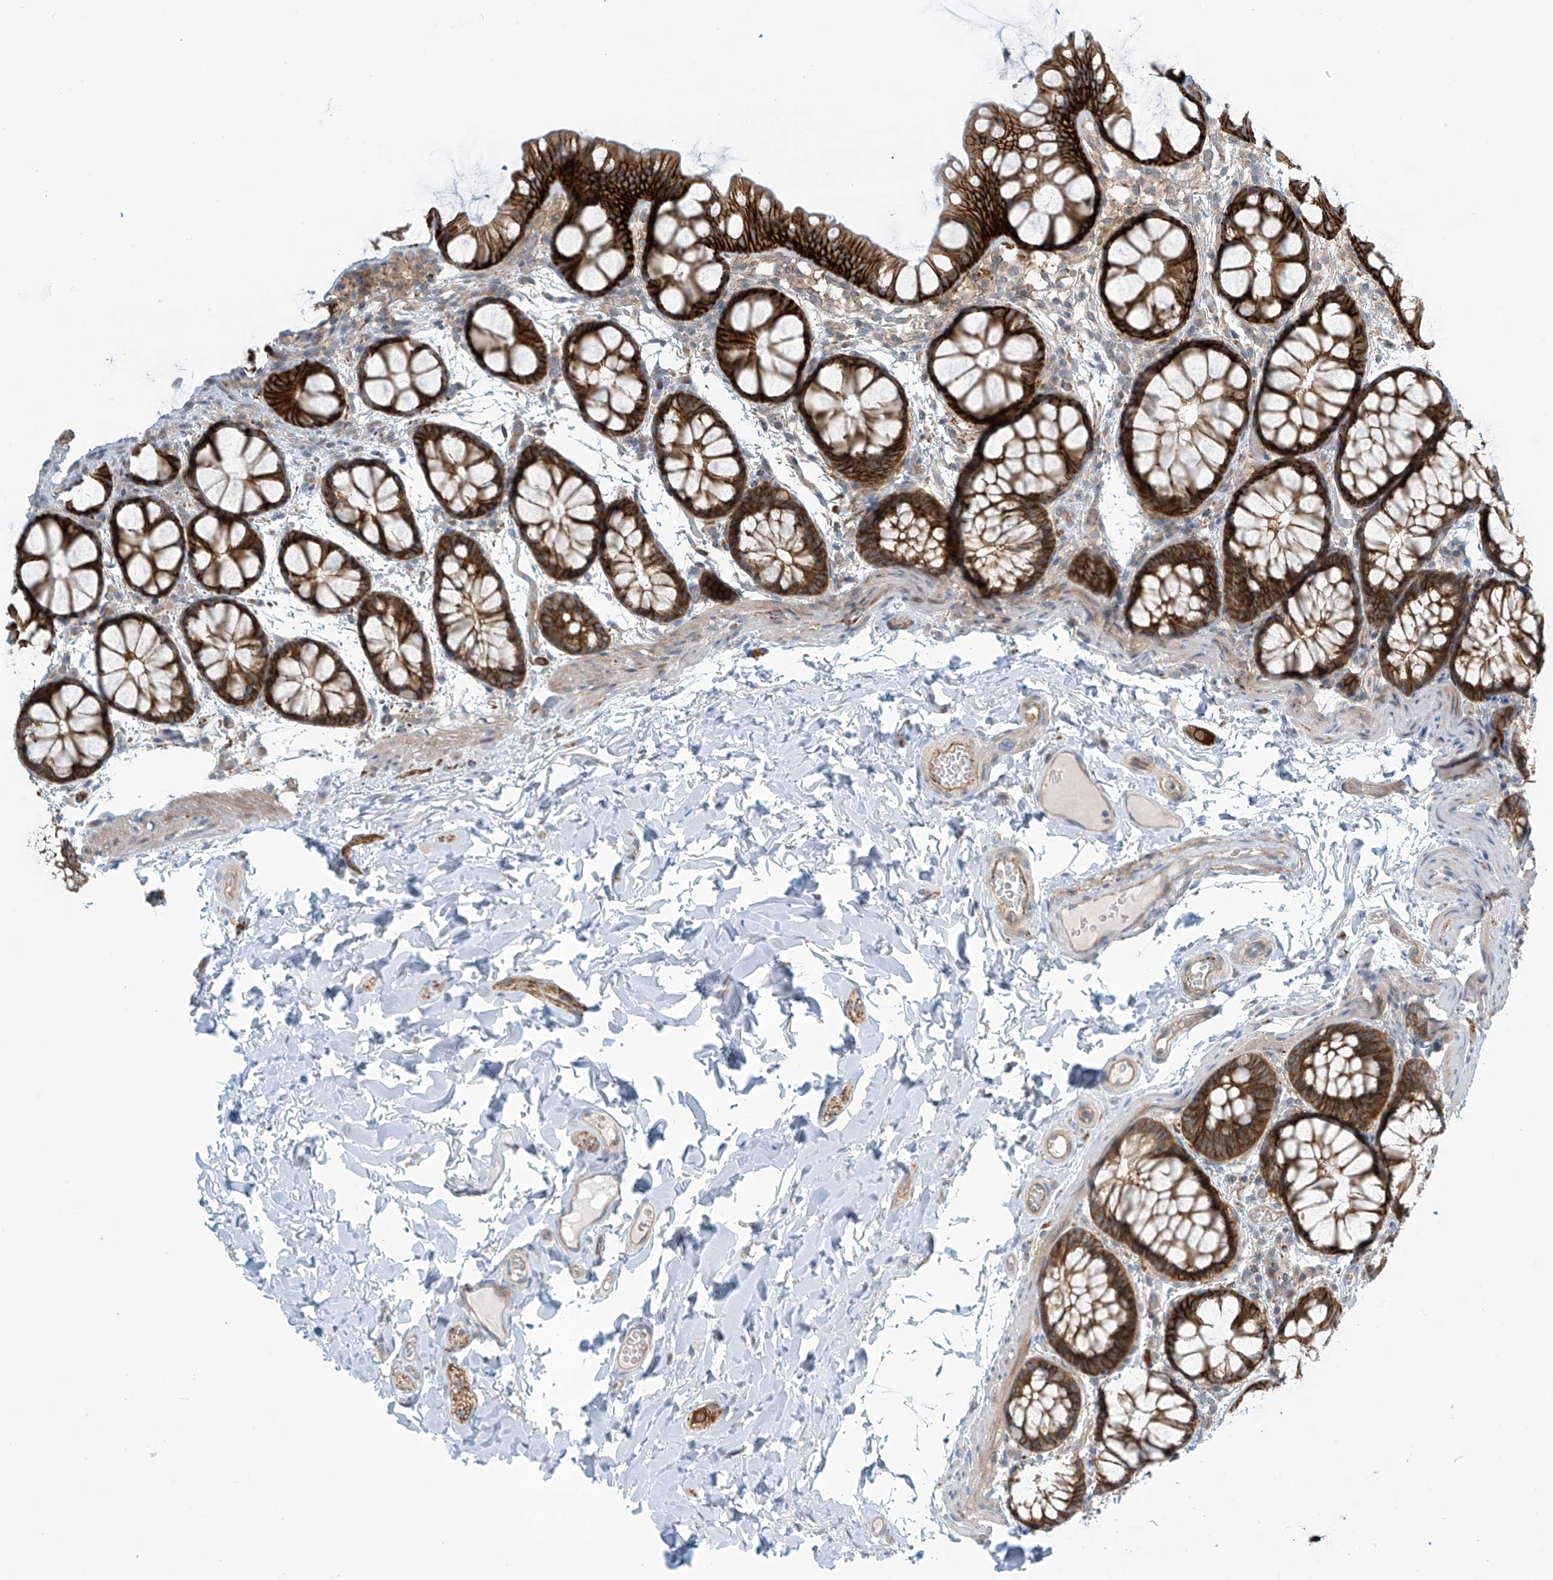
{"staining": {"intensity": "moderate", "quantity": "25%-75%", "location": "cytoplasmic/membranous"}, "tissue": "colon", "cell_type": "Endothelial cells", "image_type": "normal", "snomed": [{"axis": "morphology", "description": "Normal tissue, NOS"}, {"axis": "topography", "description": "Colon"}], "caption": "DAB (3,3'-diaminobenzidine) immunohistochemical staining of normal colon exhibits moderate cytoplasmic/membranous protein expression in approximately 25%-75% of endothelial cells.", "gene": "FSD1L", "patient": {"sex": "male", "age": 47}}